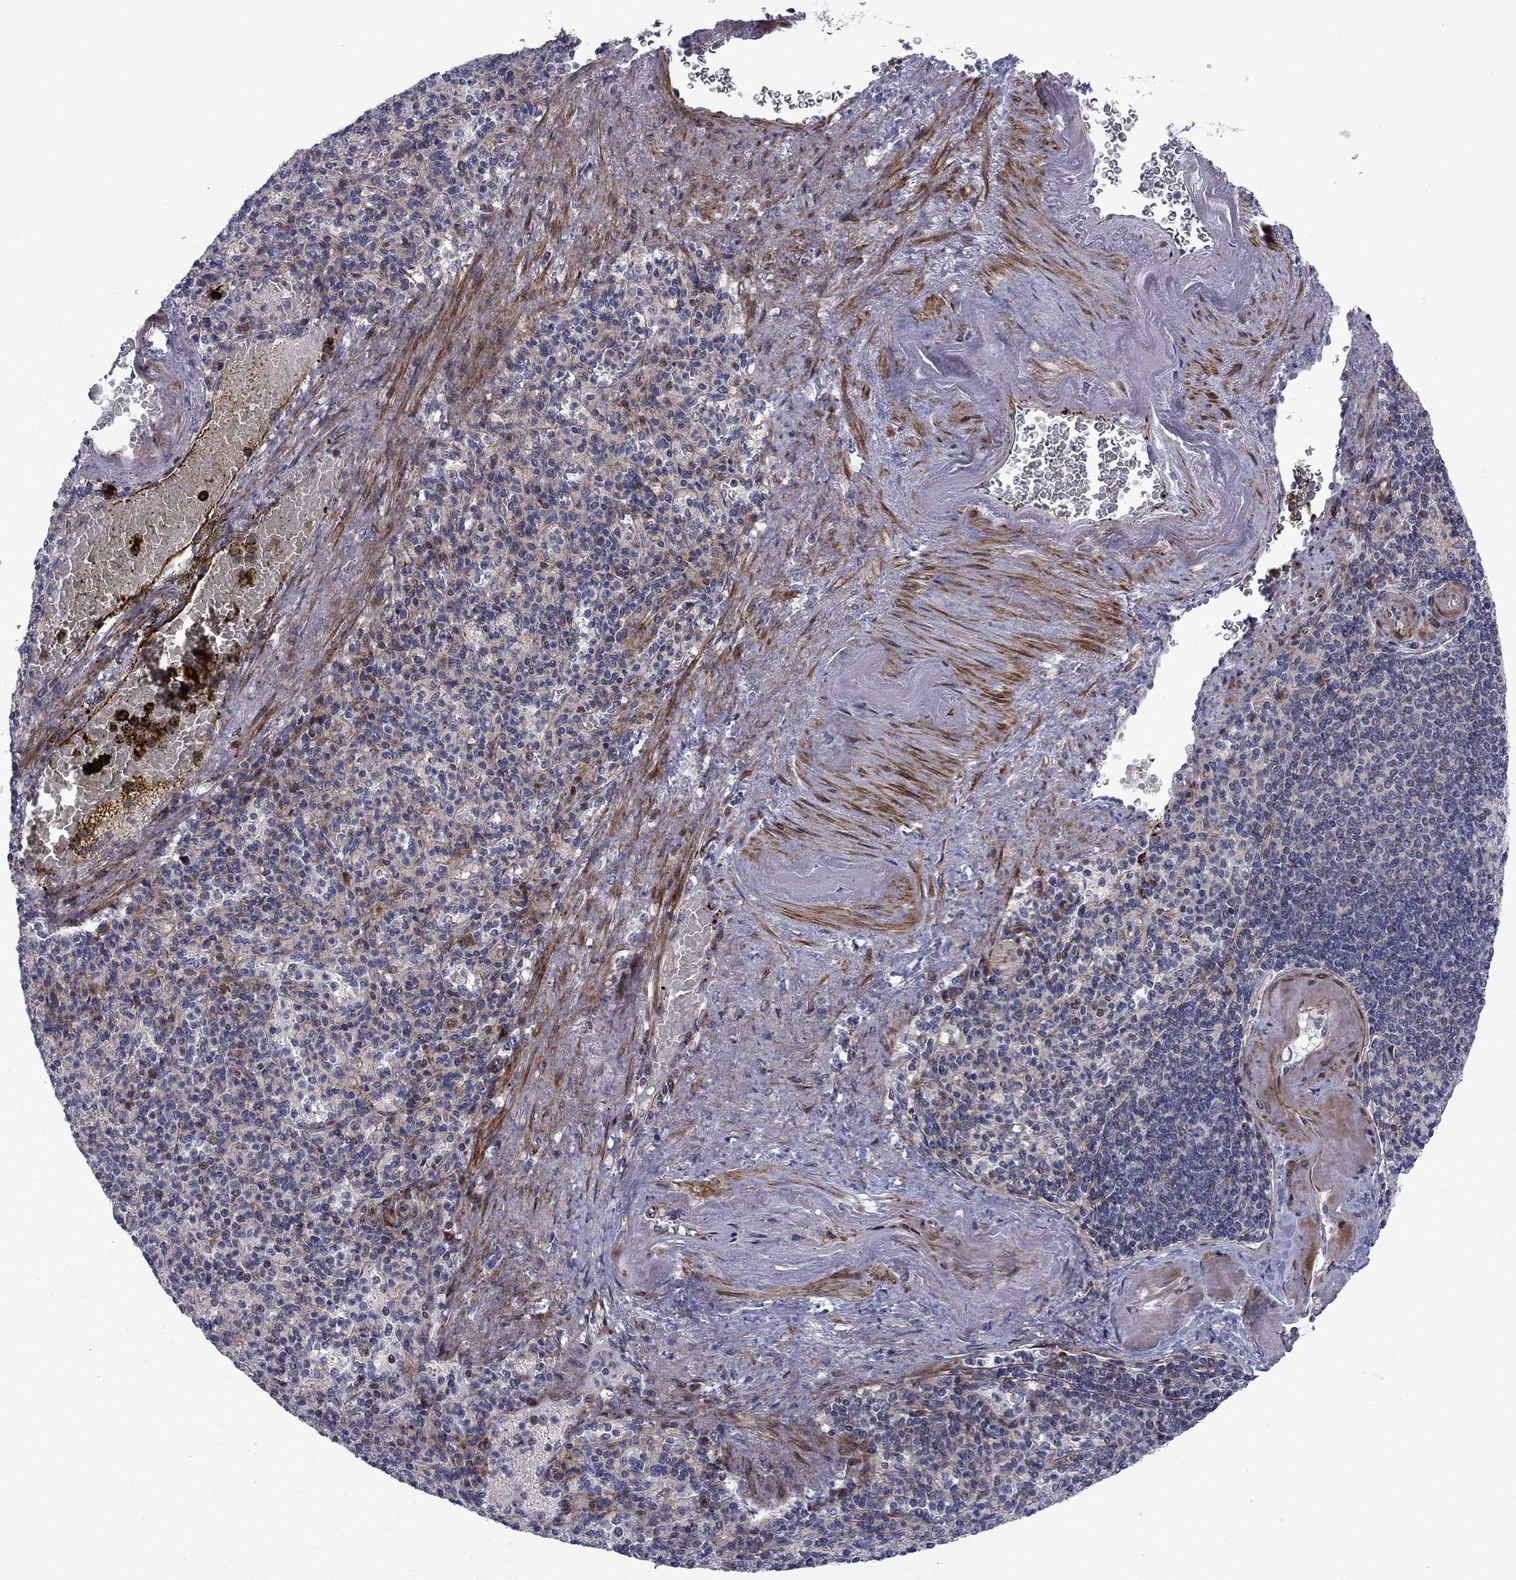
{"staining": {"intensity": "negative", "quantity": "none", "location": "none"}, "tissue": "spleen", "cell_type": "Cells in red pulp", "image_type": "normal", "snomed": [{"axis": "morphology", "description": "Normal tissue, NOS"}, {"axis": "topography", "description": "Spleen"}], "caption": "This is an immunohistochemistry (IHC) photomicrograph of unremarkable human spleen. There is no expression in cells in red pulp.", "gene": "MIOS", "patient": {"sex": "female", "age": 74}}